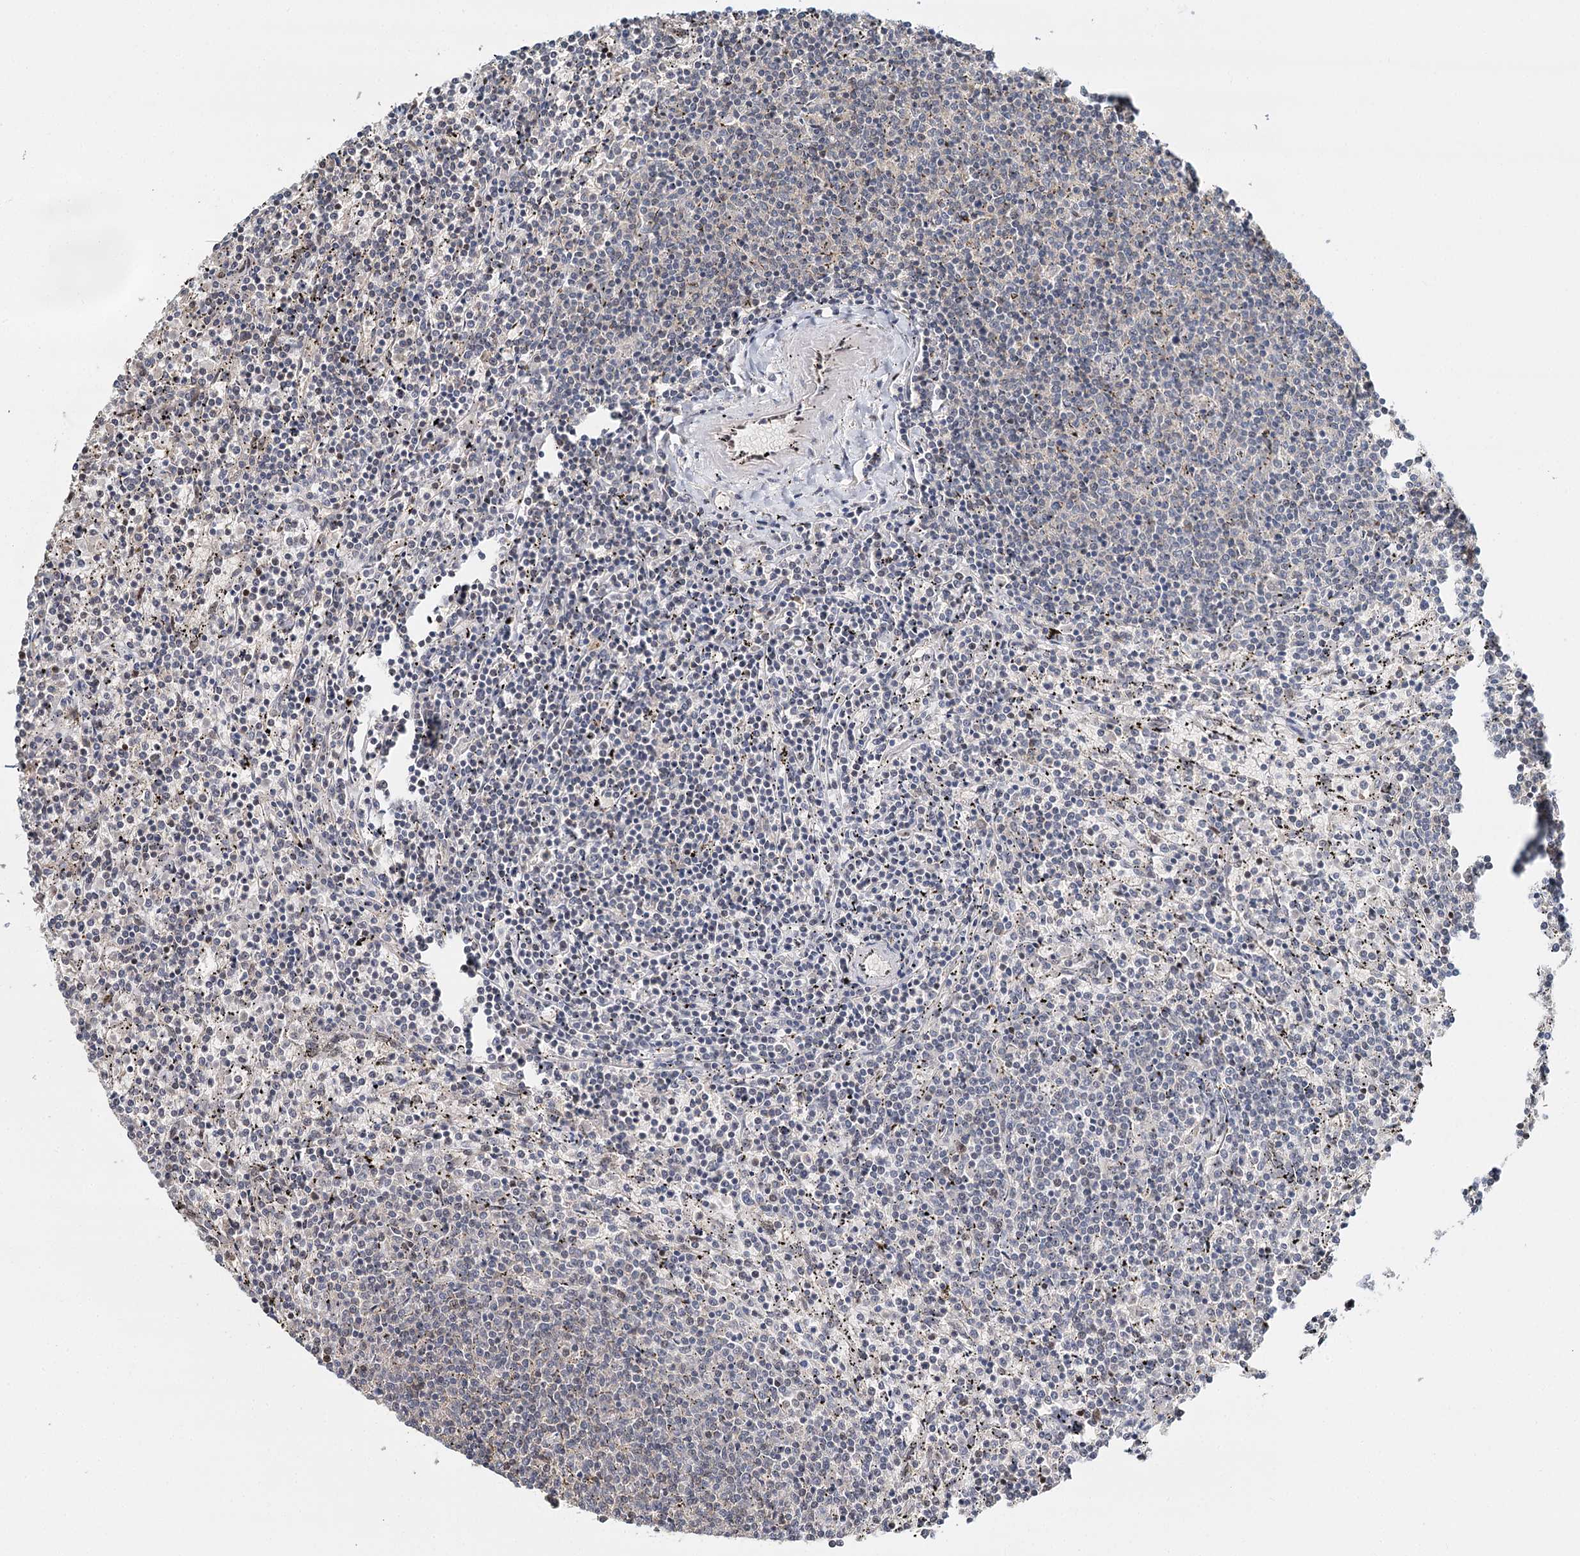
{"staining": {"intensity": "negative", "quantity": "none", "location": "none"}, "tissue": "lymphoma", "cell_type": "Tumor cells", "image_type": "cancer", "snomed": [{"axis": "morphology", "description": "Malignant lymphoma, non-Hodgkin's type, Low grade"}, {"axis": "topography", "description": "Spleen"}], "caption": "Immunohistochemistry (IHC) photomicrograph of neoplastic tissue: human lymphoma stained with DAB (3,3'-diaminobenzidine) shows no significant protein expression in tumor cells.", "gene": "RPS27A", "patient": {"sex": "female", "age": 50}}